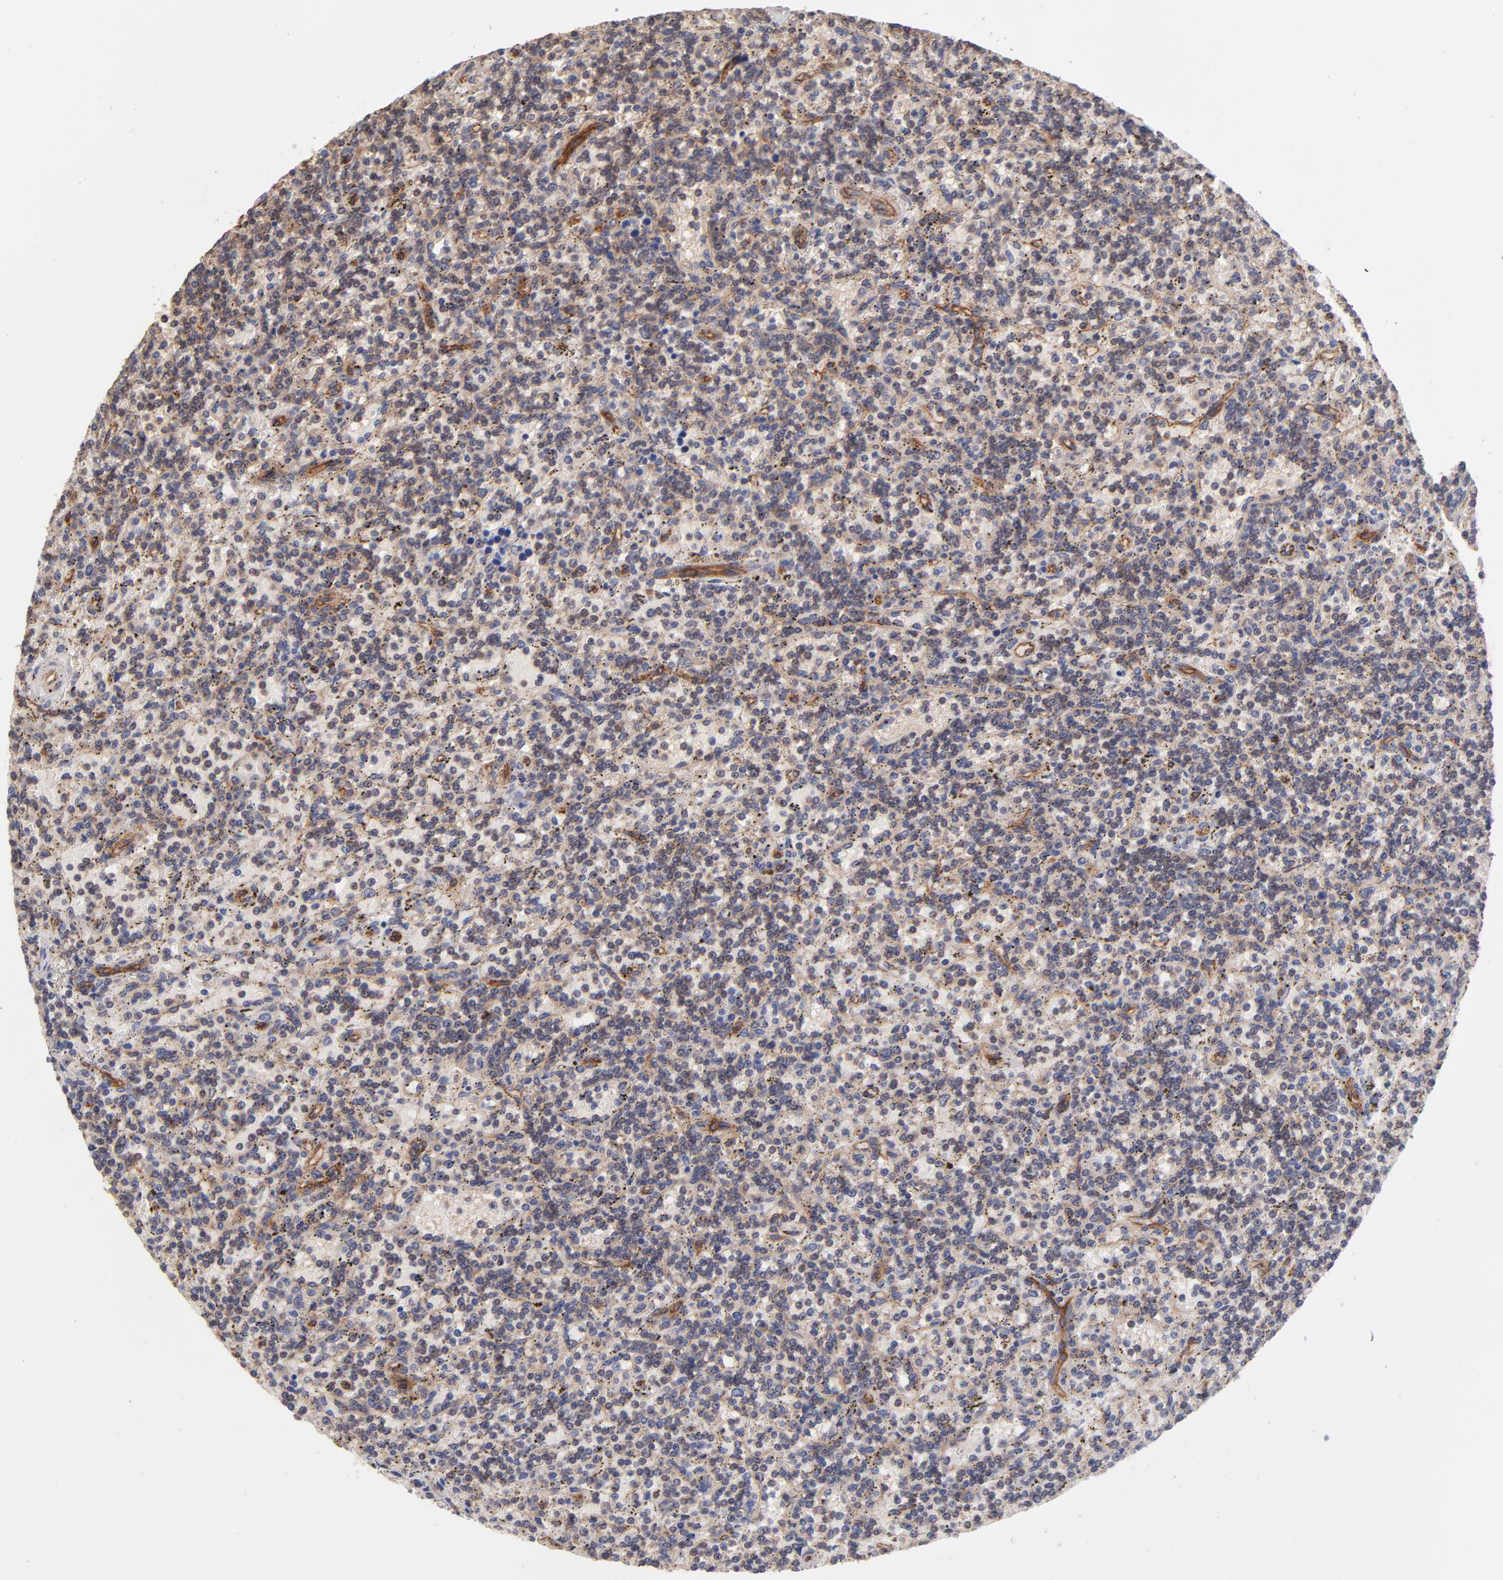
{"staining": {"intensity": "weak", "quantity": ">75%", "location": "cytoplasmic/membranous"}, "tissue": "lymphoma", "cell_type": "Tumor cells", "image_type": "cancer", "snomed": [{"axis": "morphology", "description": "Malignant lymphoma, non-Hodgkin's type, Low grade"}, {"axis": "topography", "description": "Spleen"}], "caption": "A brown stain labels weak cytoplasmic/membranous positivity of a protein in human low-grade malignant lymphoma, non-Hodgkin's type tumor cells.", "gene": "STAP2", "patient": {"sex": "male", "age": 73}}